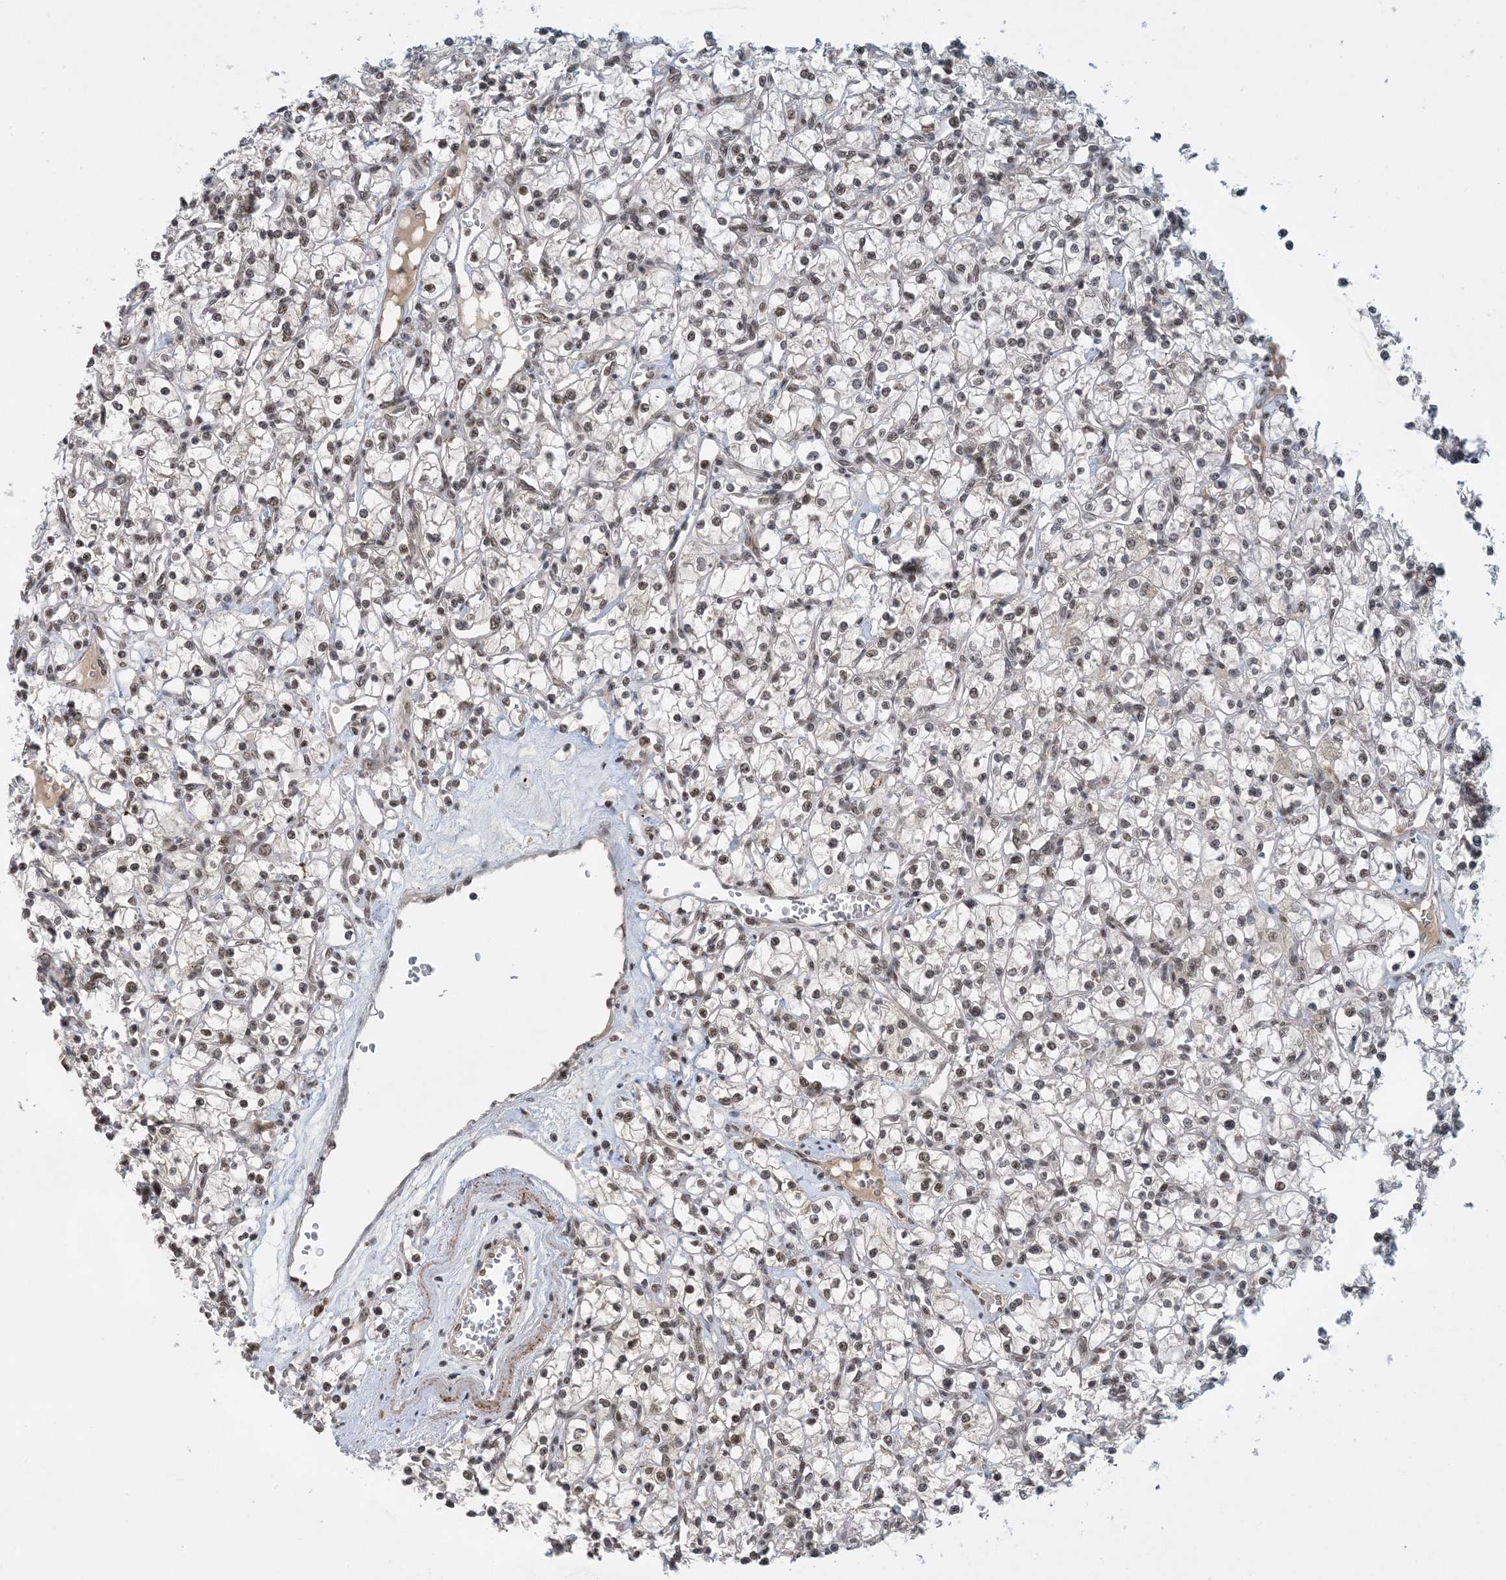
{"staining": {"intensity": "weak", "quantity": ">75%", "location": "nuclear"}, "tissue": "renal cancer", "cell_type": "Tumor cells", "image_type": "cancer", "snomed": [{"axis": "morphology", "description": "Adenocarcinoma, NOS"}, {"axis": "topography", "description": "Kidney"}], "caption": "Immunohistochemical staining of renal cancer (adenocarcinoma) displays low levels of weak nuclear protein positivity in approximately >75% of tumor cells.", "gene": "ACYP2", "patient": {"sex": "female", "age": 59}}